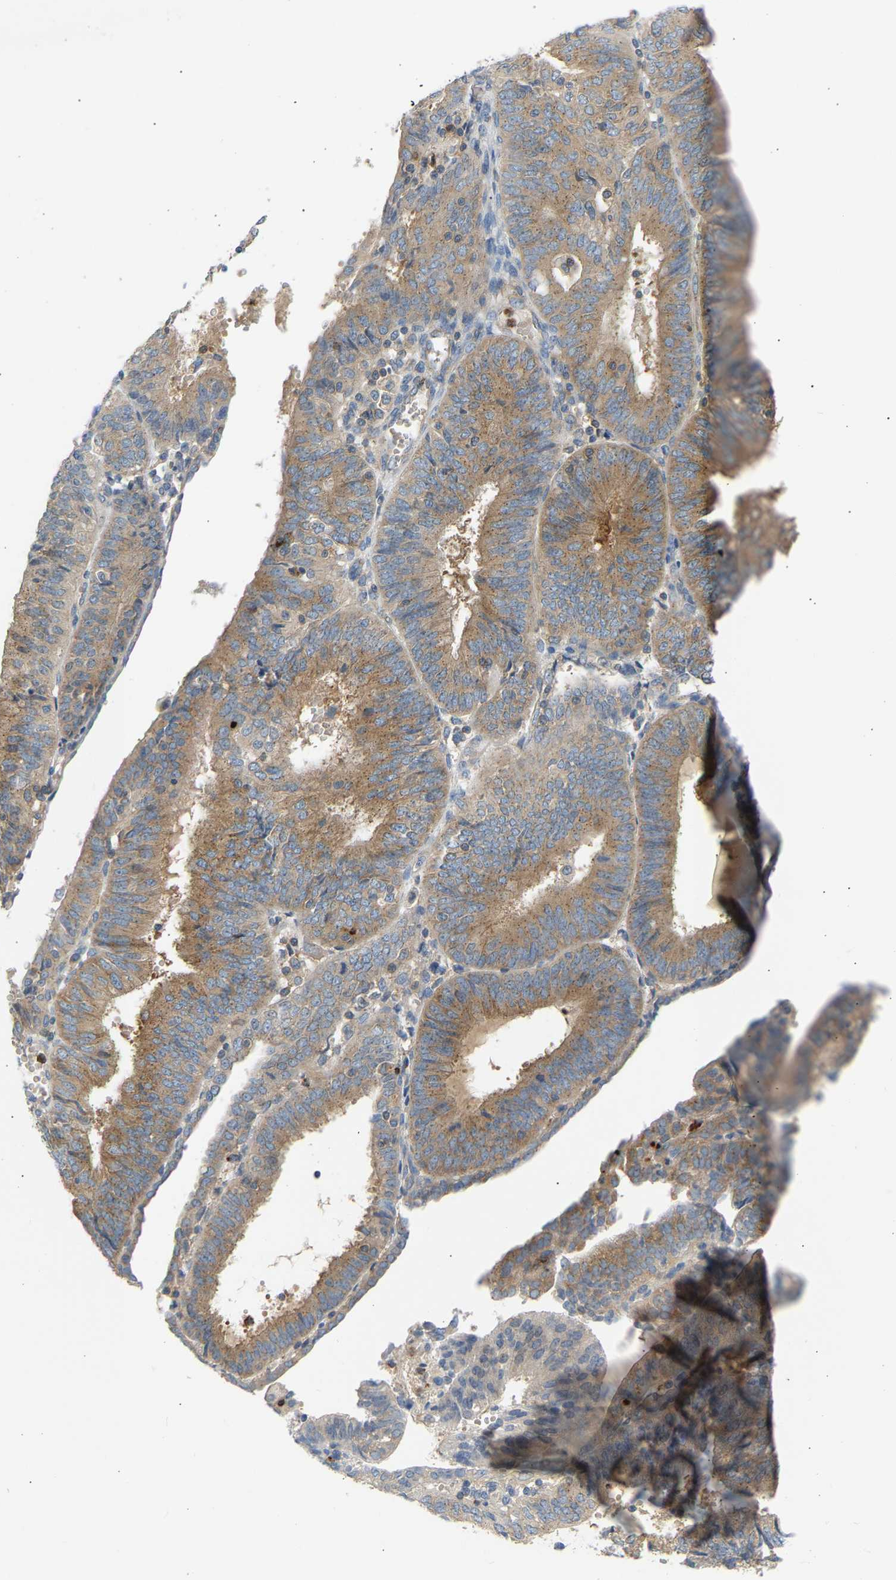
{"staining": {"intensity": "moderate", "quantity": ">75%", "location": "cytoplasmic/membranous"}, "tissue": "endometrial cancer", "cell_type": "Tumor cells", "image_type": "cancer", "snomed": [{"axis": "morphology", "description": "Adenocarcinoma, NOS"}, {"axis": "topography", "description": "Endometrium"}], "caption": "Immunohistochemical staining of endometrial cancer (adenocarcinoma) exhibits moderate cytoplasmic/membranous protein positivity in approximately >75% of tumor cells.", "gene": "TRIM50", "patient": {"sex": "female", "age": 58}}